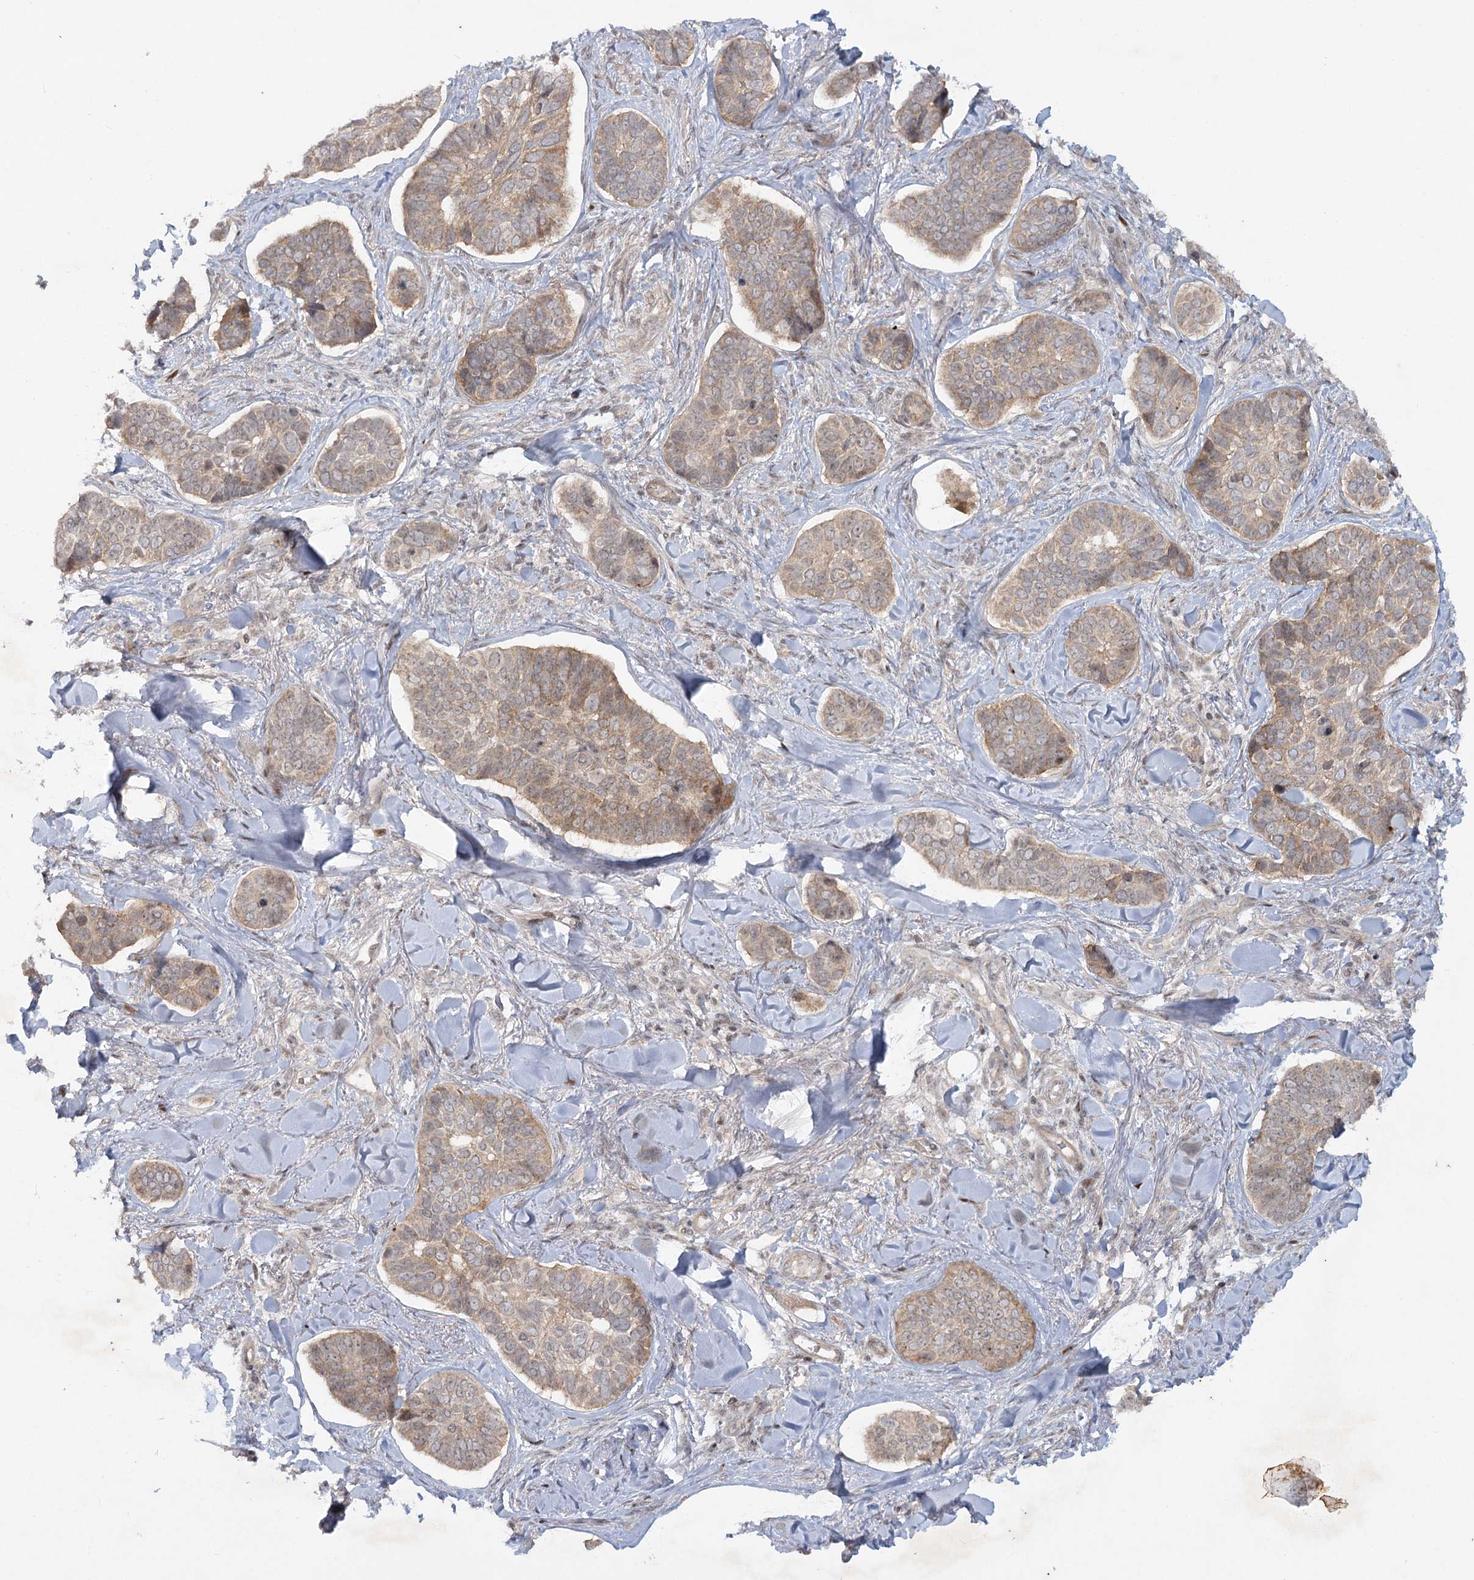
{"staining": {"intensity": "weak", "quantity": "25%-75%", "location": "cytoplasmic/membranous"}, "tissue": "skin cancer", "cell_type": "Tumor cells", "image_type": "cancer", "snomed": [{"axis": "morphology", "description": "Basal cell carcinoma"}, {"axis": "topography", "description": "Skin"}], "caption": "Tumor cells display low levels of weak cytoplasmic/membranous staining in about 25%-75% of cells in human skin basal cell carcinoma.", "gene": "SH2D3A", "patient": {"sex": "male", "age": 62}}